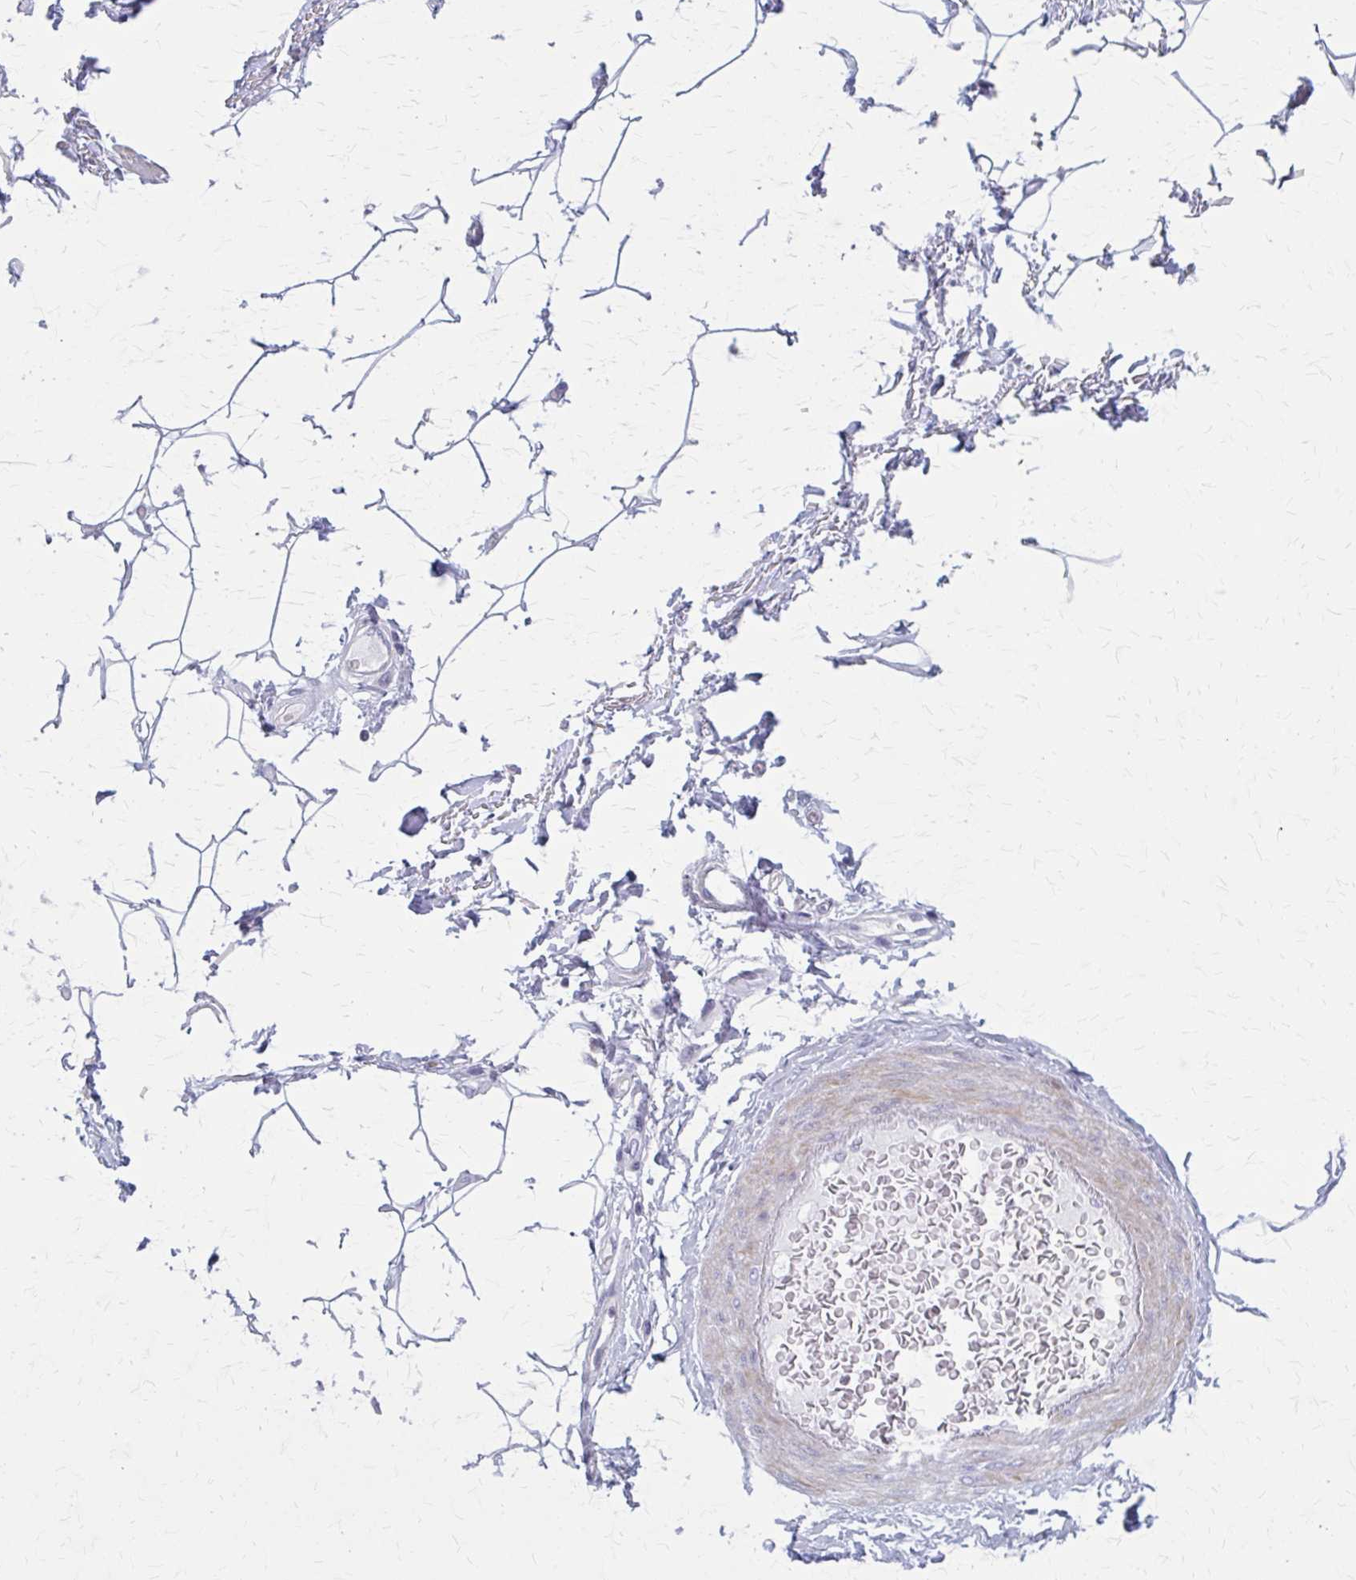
{"staining": {"intensity": "negative", "quantity": "none", "location": "none"}, "tissue": "adipose tissue", "cell_type": "Adipocytes", "image_type": "normal", "snomed": [{"axis": "morphology", "description": "Normal tissue, NOS"}, {"axis": "topography", "description": "Peripheral nerve tissue"}], "caption": "Immunohistochemical staining of normal adipose tissue displays no significant staining in adipocytes. (Brightfield microscopy of DAB IHC at high magnification).", "gene": "PITPNM1", "patient": {"sex": "male", "age": 51}}